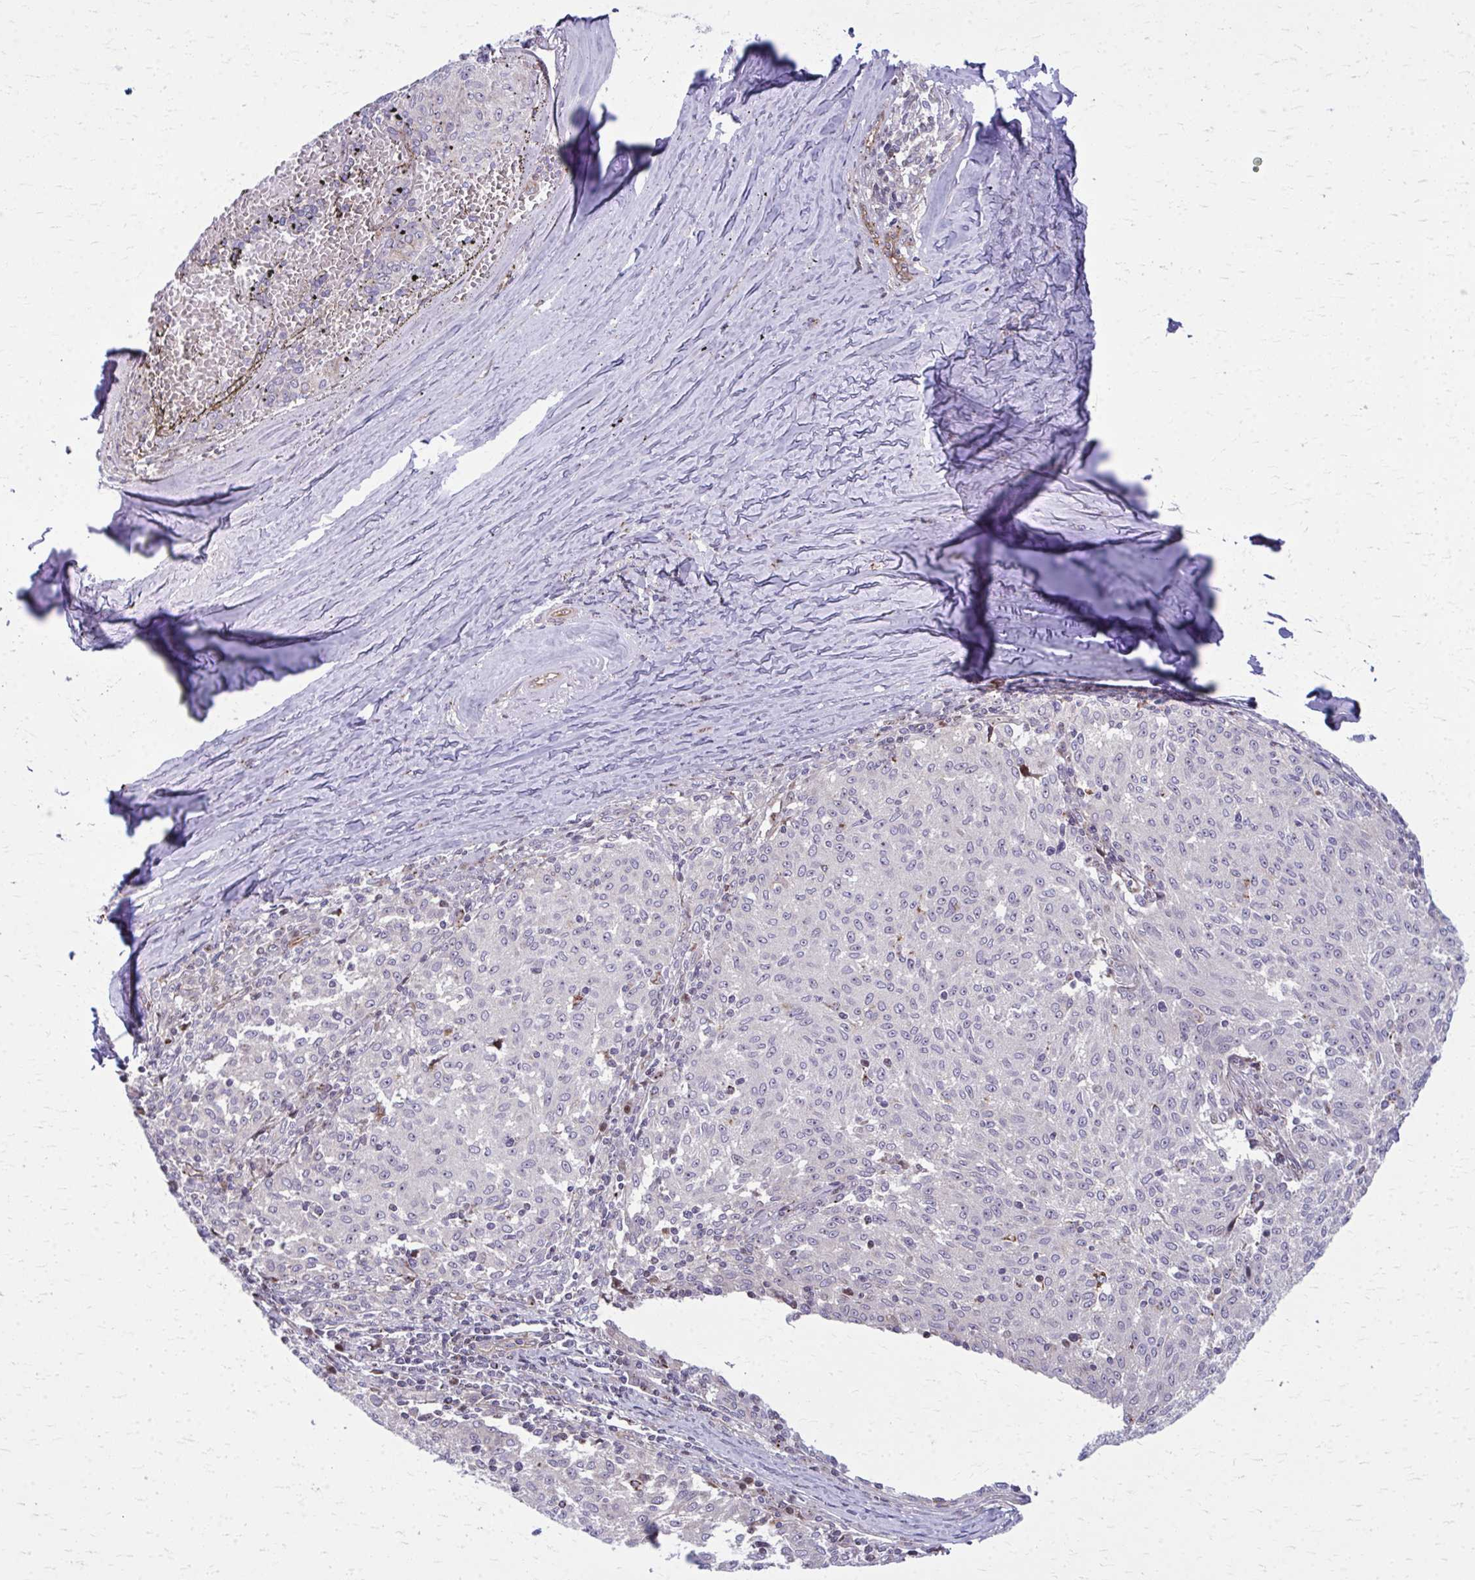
{"staining": {"intensity": "negative", "quantity": "none", "location": "none"}, "tissue": "melanoma", "cell_type": "Tumor cells", "image_type": "cancer", "snomed": [{"axis": "morphology", "description": "Malignant melanoma, NOS"}, {"axis": "topography", "description": "Skin"}], "caption": "Tumor cells show no significant protein staining in malignant melanoma. (DAB IHC visualized using brightfield microscopy, high magnification).", "gene": "LRRC4B", "patient": {"sex": "female", "age": 72}}